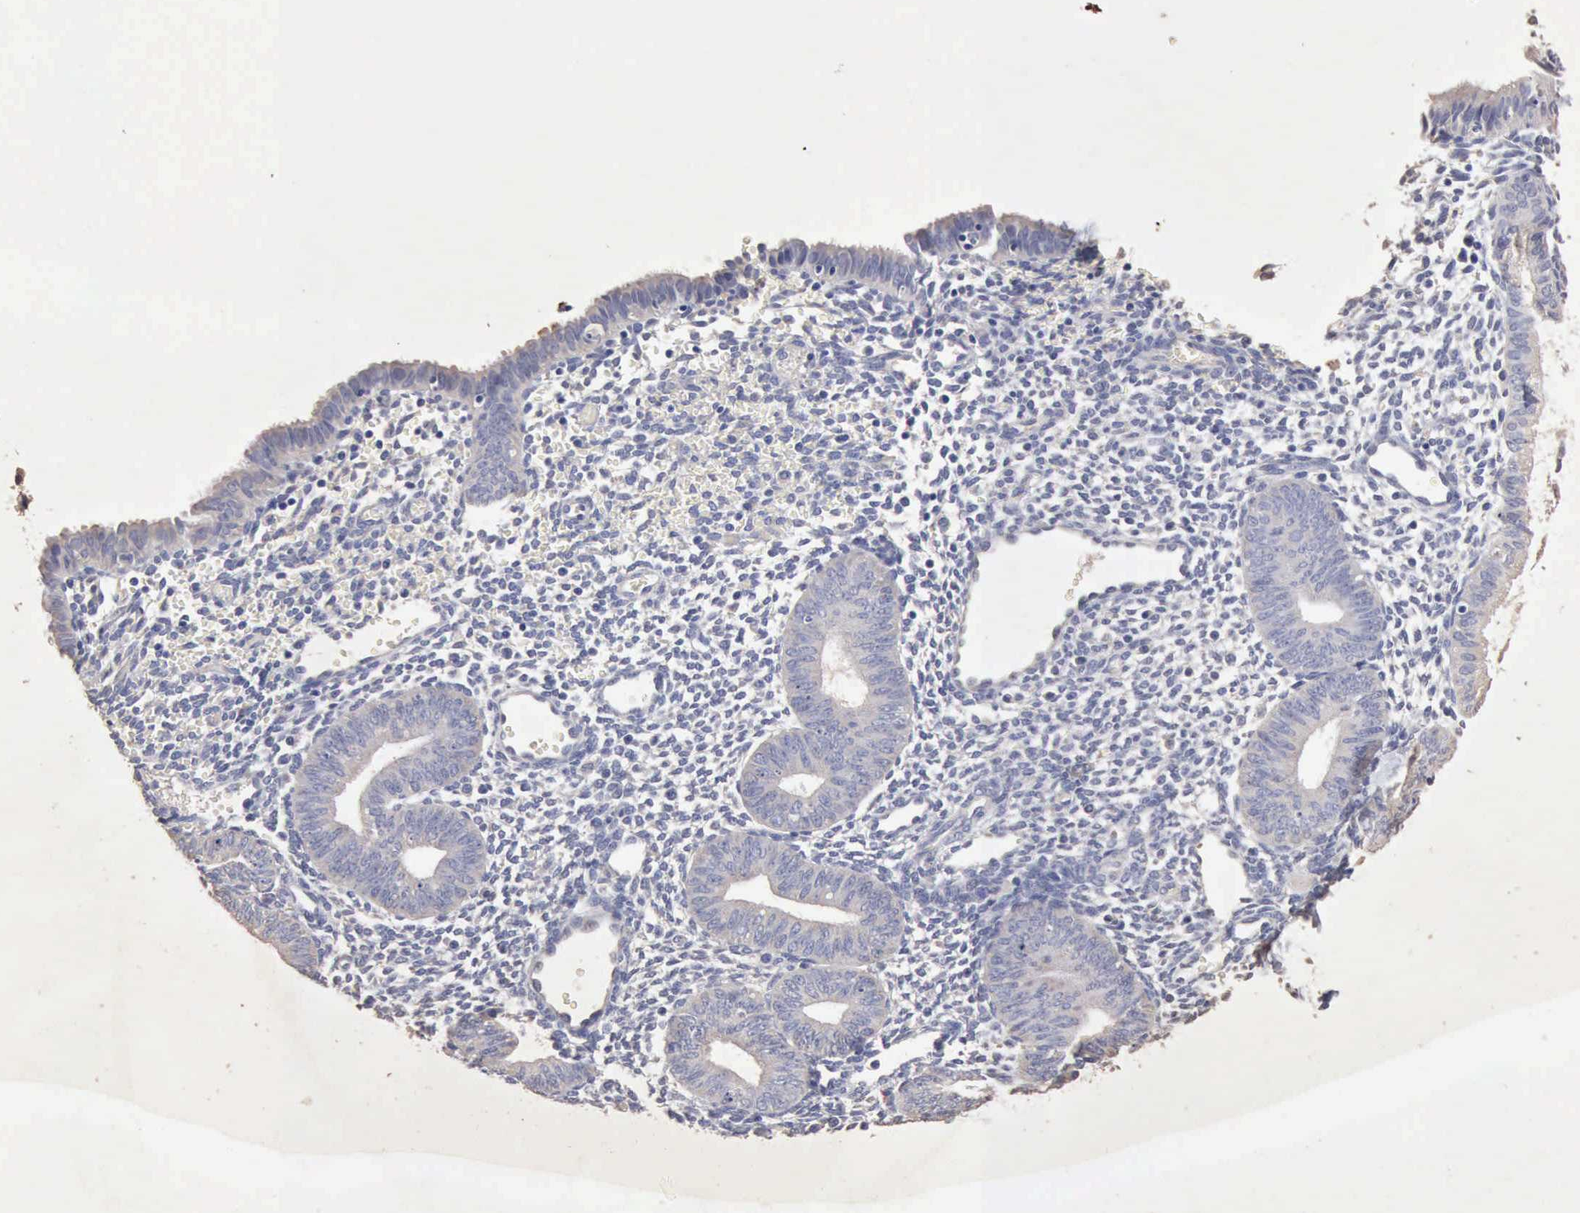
{"staining": {"intensity": "negative", "quantity": "none", "location": "none"}, "tissue": "endometrium", "cell_type": "Cells in endometrial stroma", "image_type": "normal", "snomed": [{"axis": "morphology", "description": "Normal tissue, NOS"}, {"axis": "topography", "description": "Endometrium"}], "caption": "Photomicrograph shows no significant protein expression in cells in endometrial stroma of unremarkable endometrium.", "gene": "KRT6B", "patient": {"sex": "female", "age": 61}}